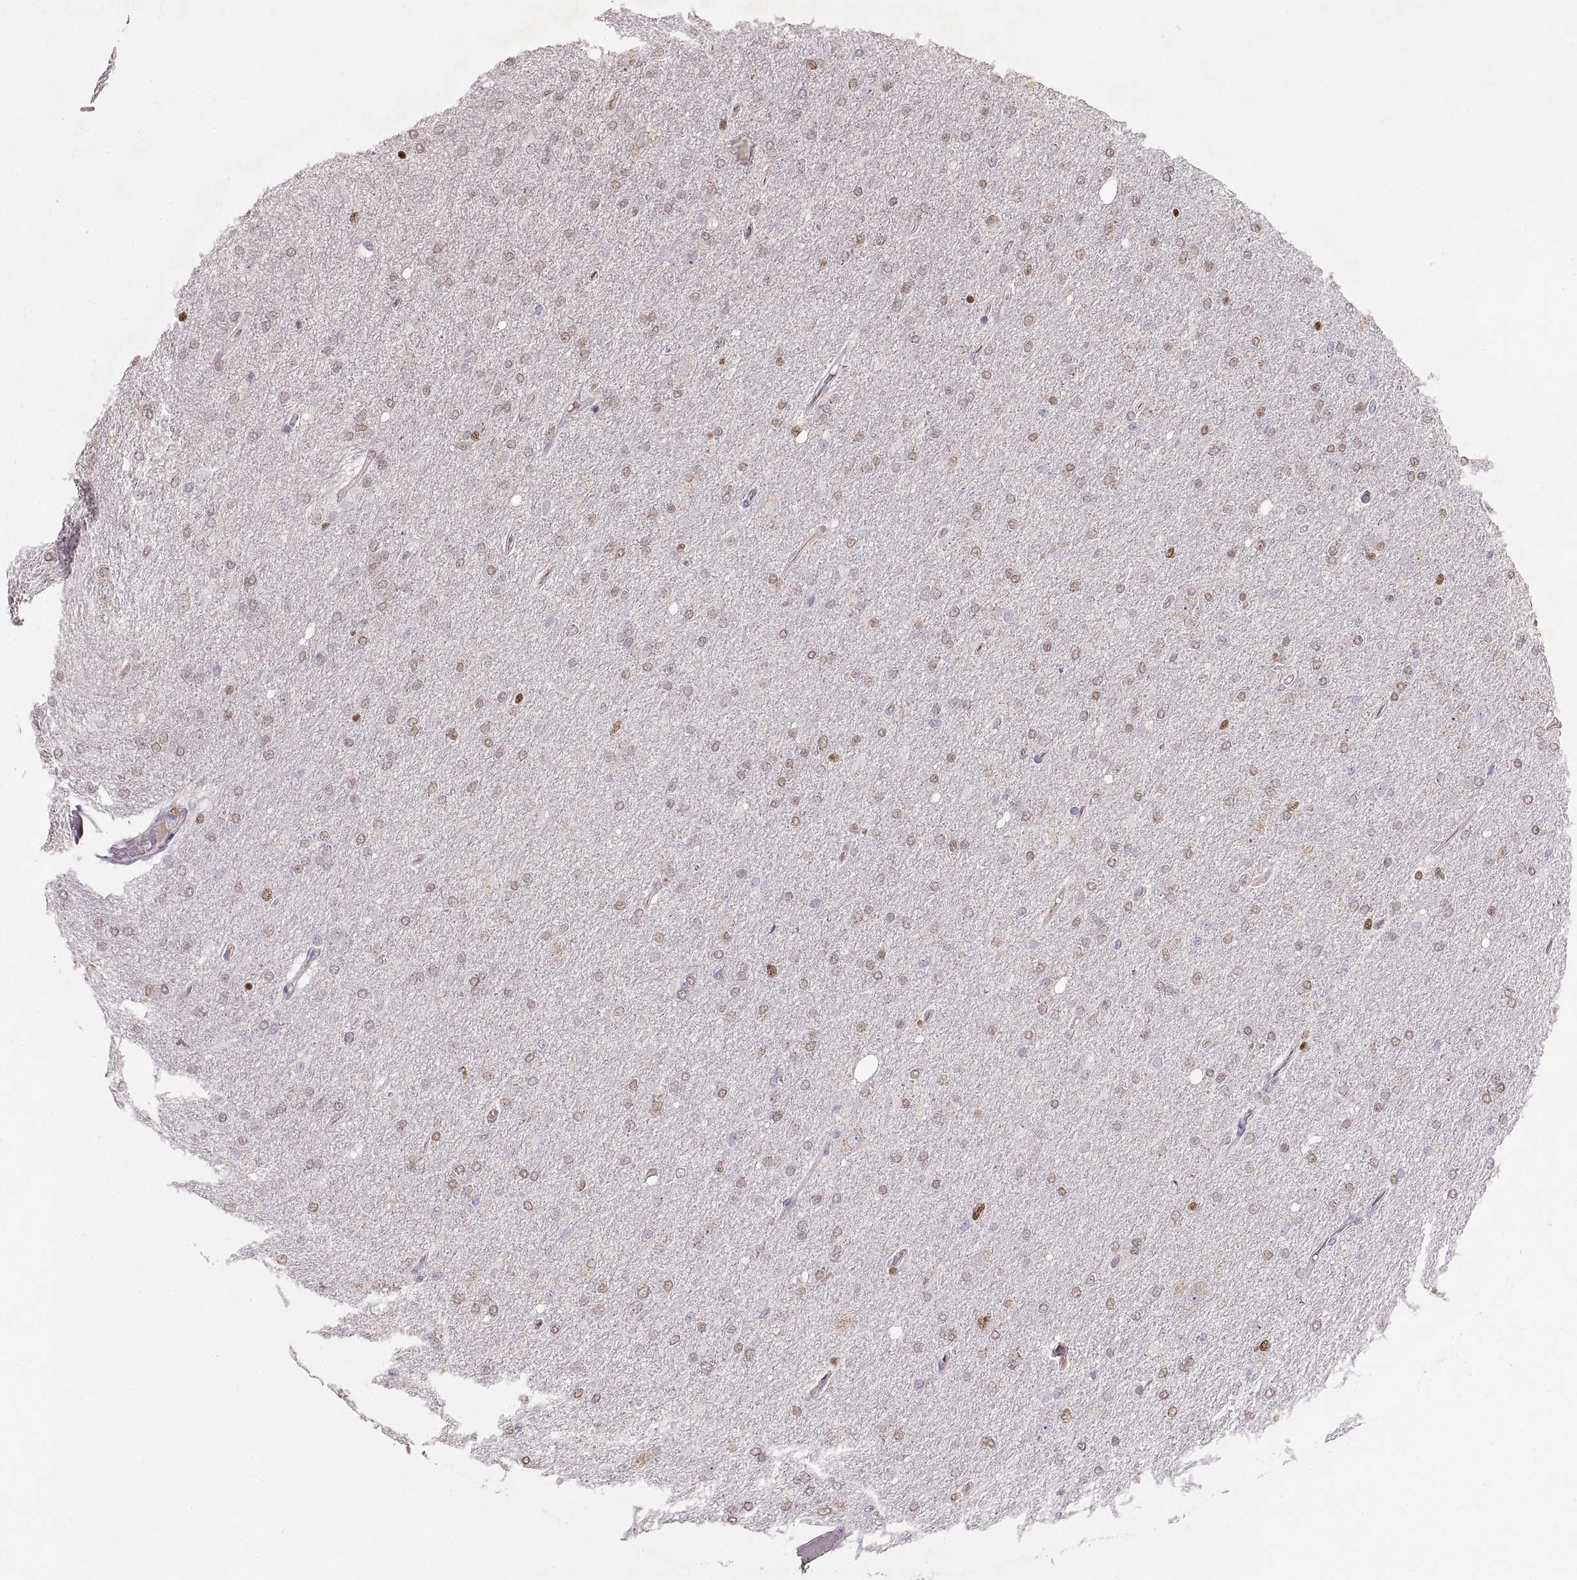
{"staining": {"intensity": "negative", "quantity": "none", "location": "none"}, "tissue": "glioma", "cell_type": "Tumor cells", "image_type": "cancer", "snomed": [{"axis": "morphology", "description": "Glioma, malignant, High grade"}, {"axis": "topography", "description": "Cerebral cortex"}], "caption": "Tumor cells show no significant positivity in glioma.", "gene": "ADAM11", "patient": {"sex": "male", "age": 70}}